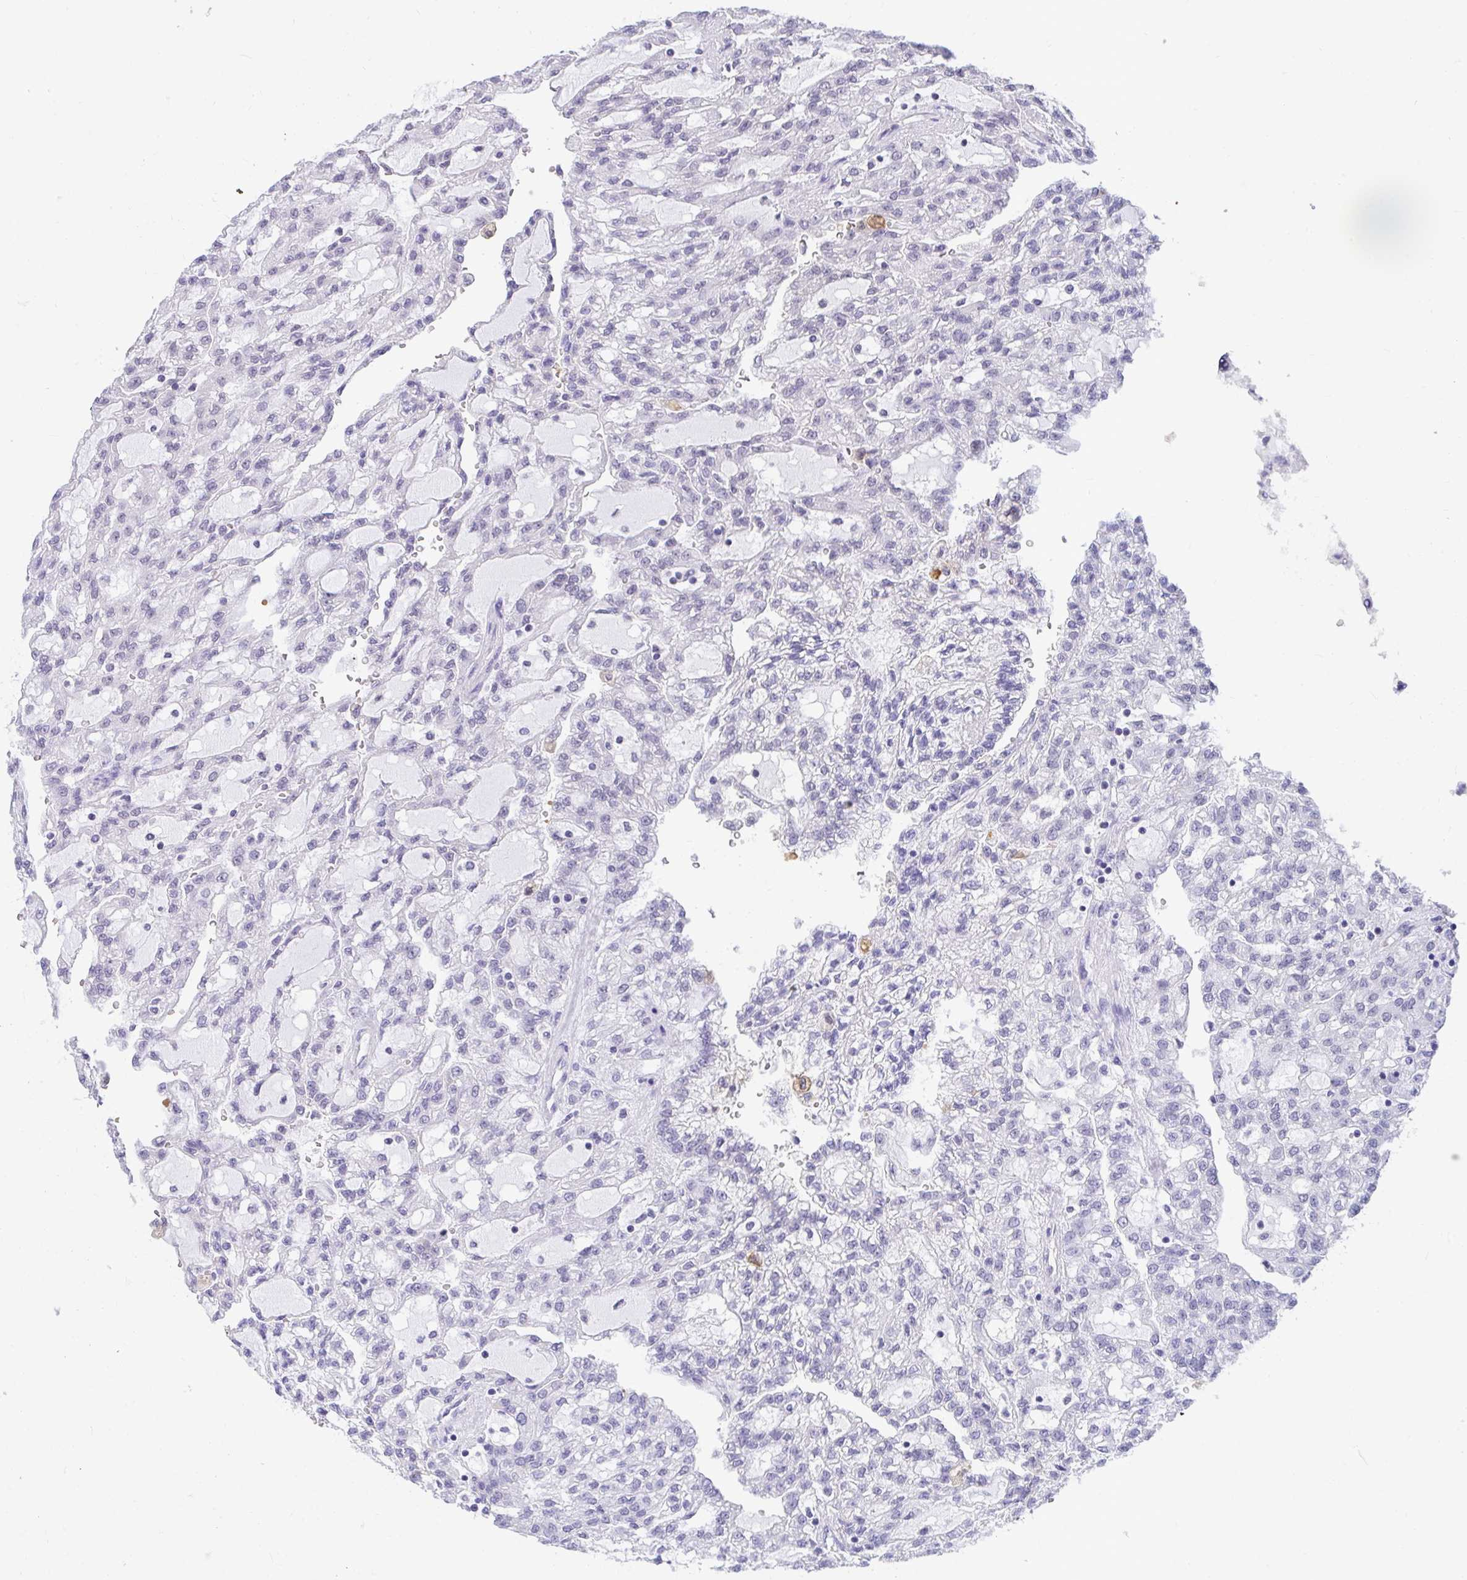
{"staining": {"intensity": "negative", "quantity": "none", "location": "none"}, "tissue": "renal cancer", "cell_type": "Tumor cells", "image_type": "cancer", "snomed": [{"axis": "morphology", "description": "Adenocarcinoma, NOS"}, {"axis": "topography", "description": "Kidney"}], "caption": "Immunohistochemical staining of renal cancer (adenocarcinoma) demonstrates no significant expression in tumor cells. (Stains: DAB immunohistochemistry with hematoxylin counter stain, Microscopy: brightfield microscopy at high magnification).", "gene": "PPP1CA", "patient": {"sex": "male", "age": 63}}